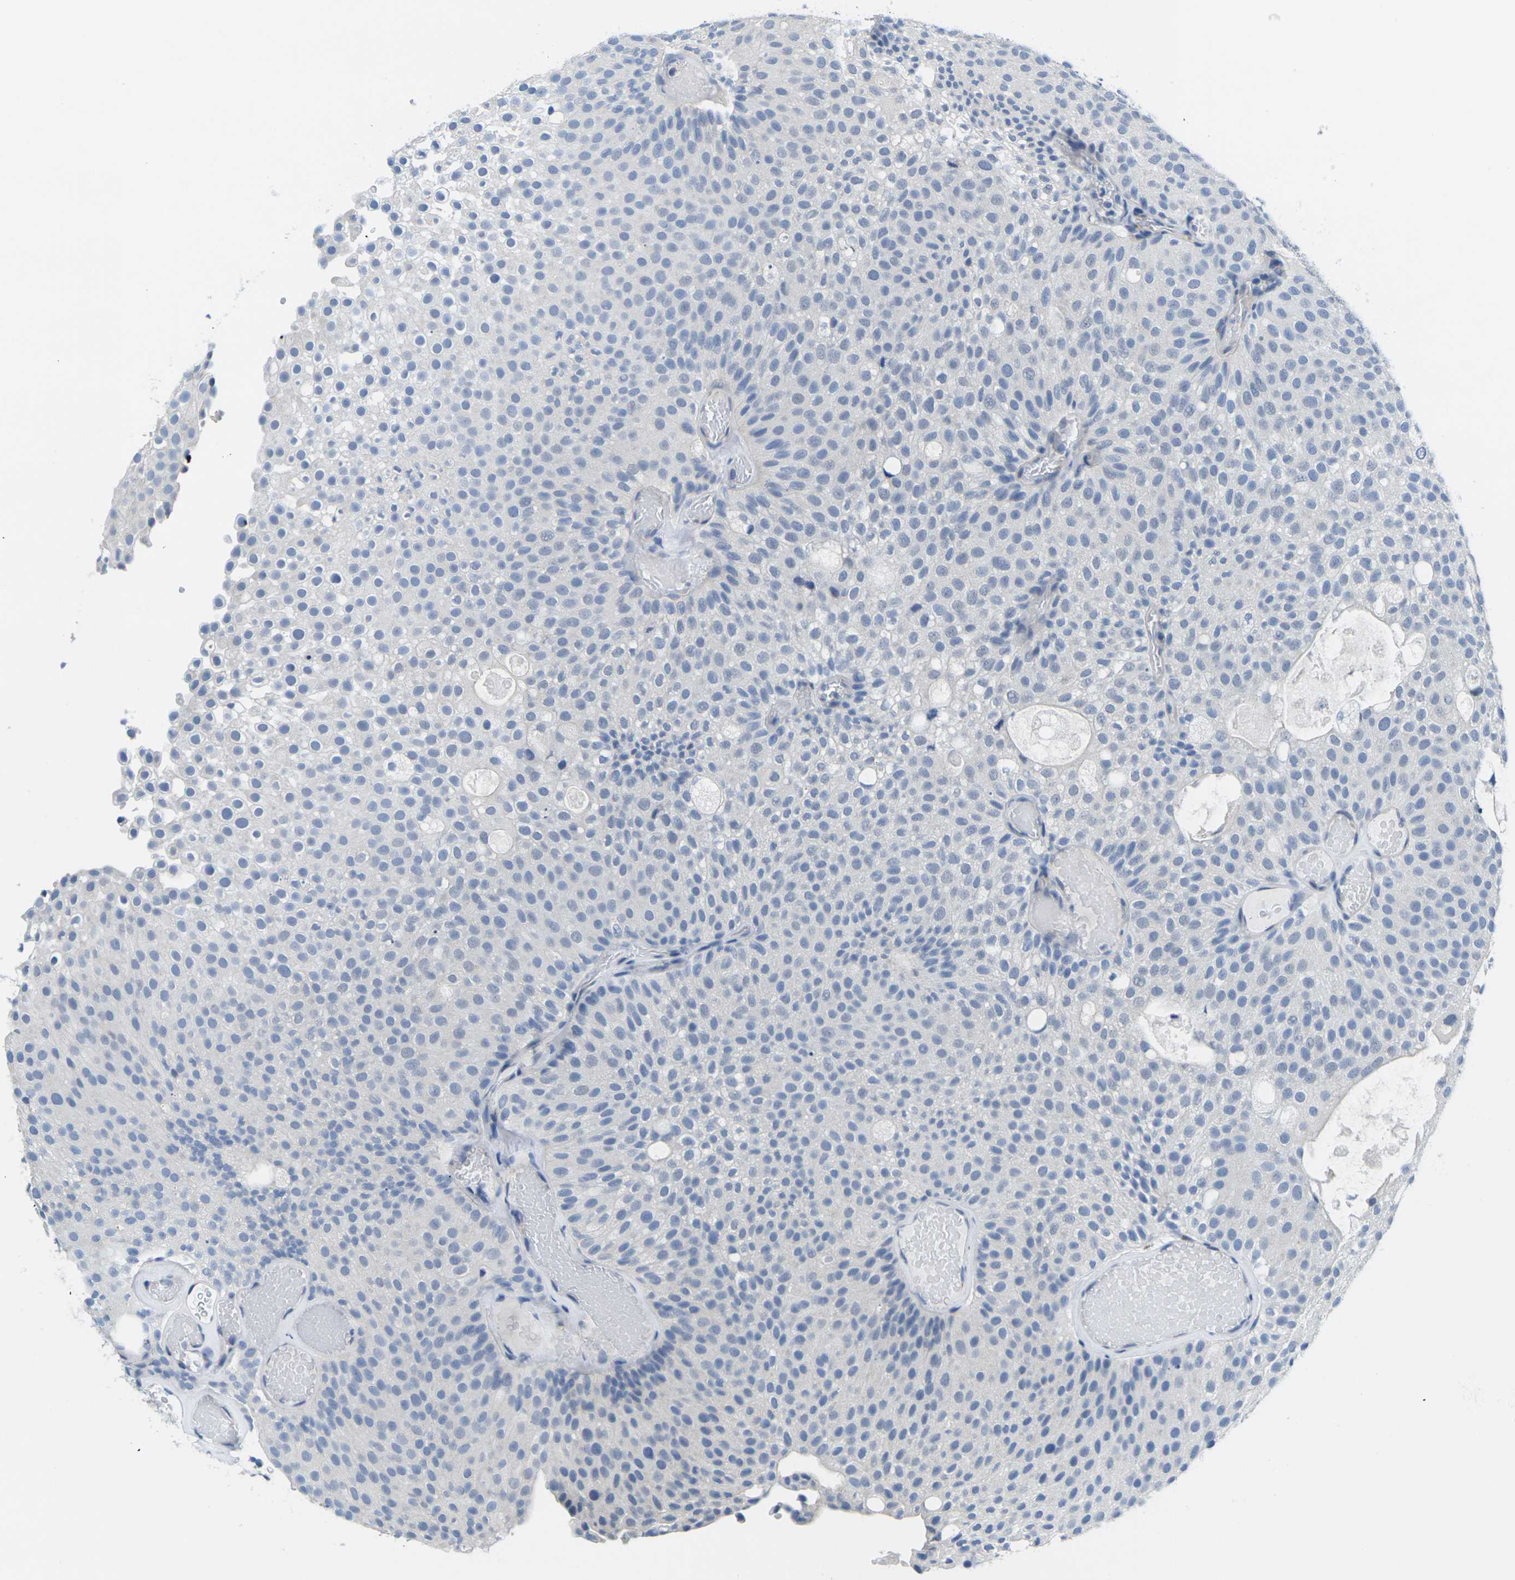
{"staining": {"intensity": "negative", "quantity": "none", "location": "none"}, "tissue": "urothelial cancer", "cell_type": "Tumor cells", "image_type": "cancer", "snomed": [{"axis": "morphology", "description": "Urothelial carcinoma, Low grade"}, {"axis": "topography", "description": "Urinary bladder"}], "caption": "An immunohistochemistry (IHC) image of urothelial cancer is shown. There is no staining in tumor cells of urothelial cancer.", "gene": "CRK", "patient": {"sex": "male", "age": 78}}